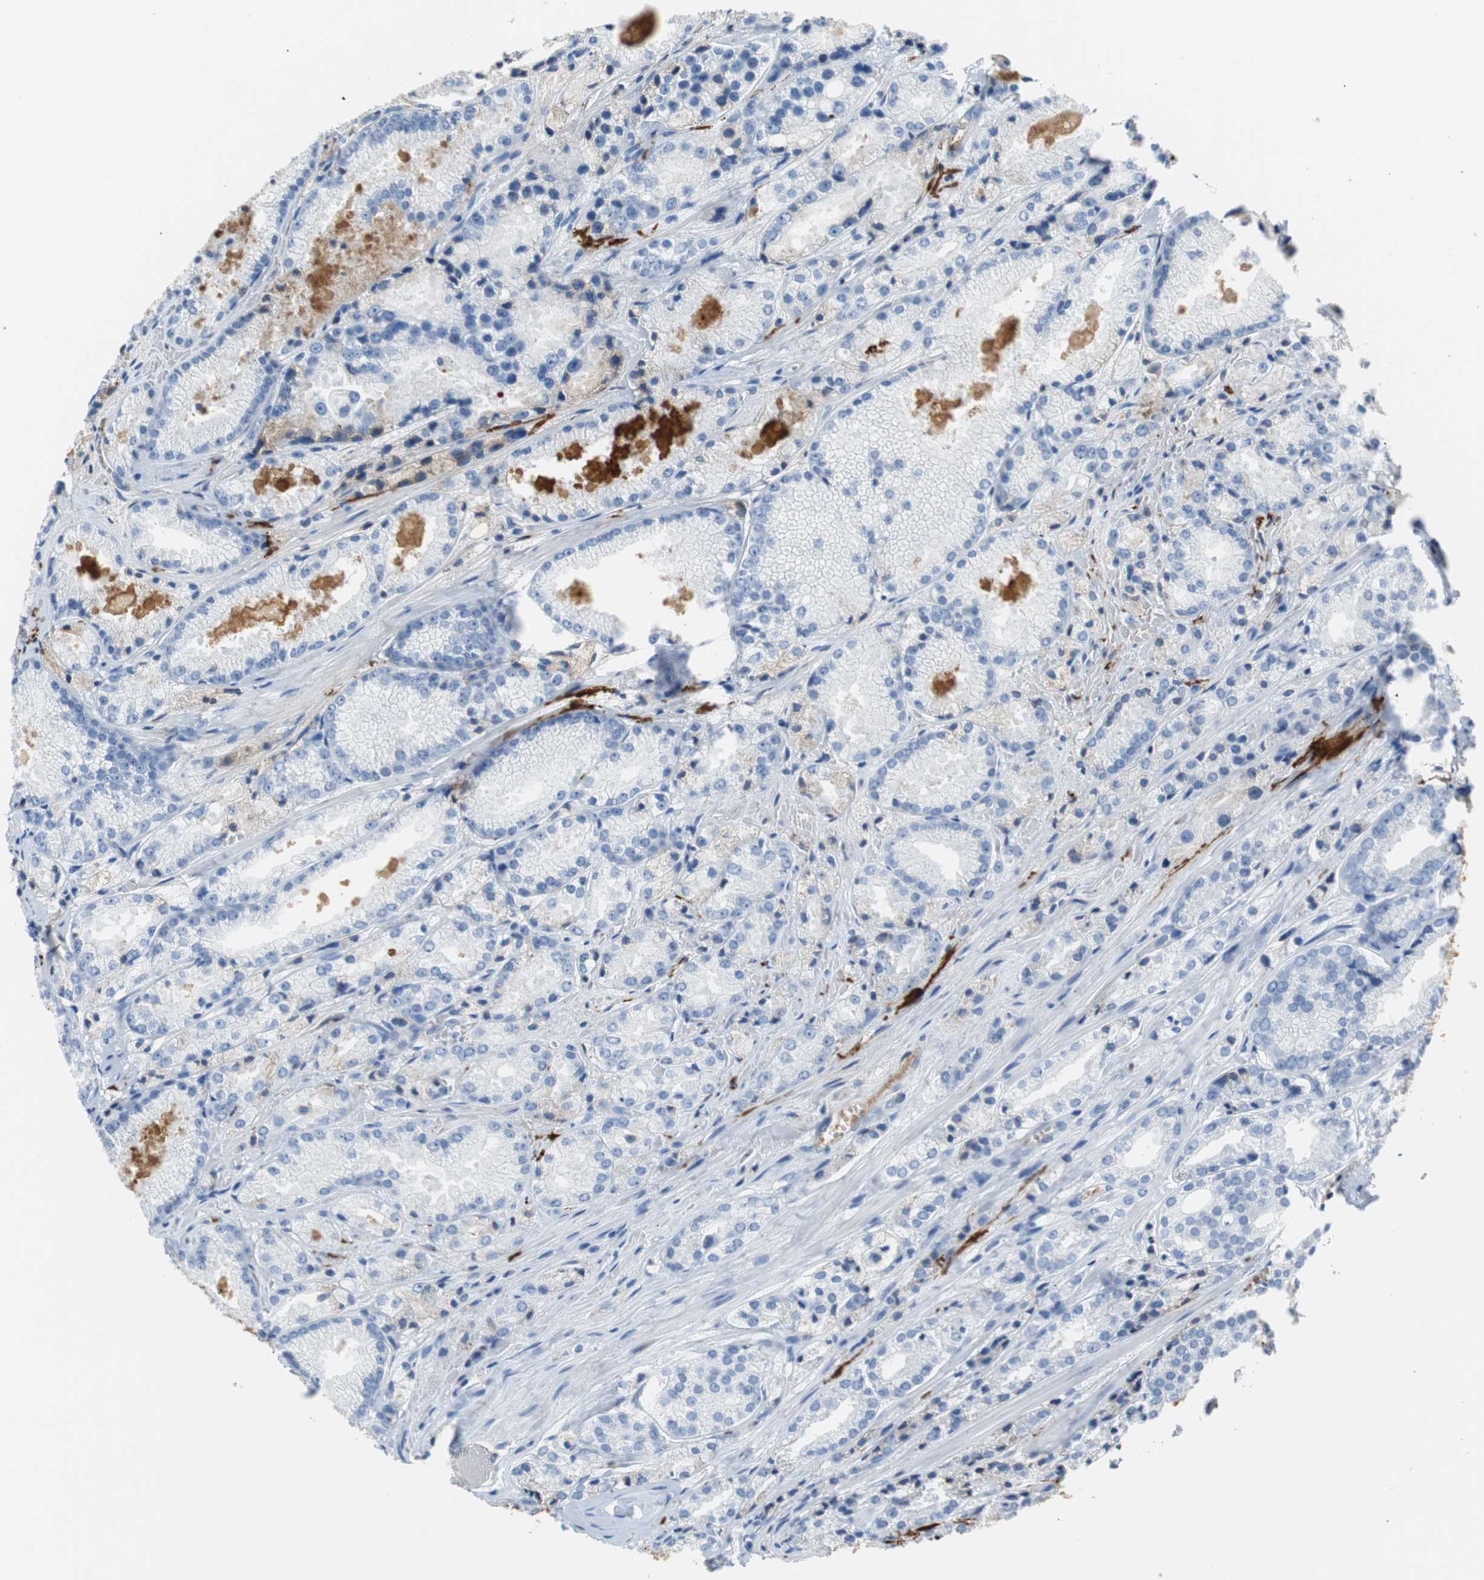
{"staining": {"intensity": "negative", "quantity": "none", "location": "none"}, "tissue": "prostate cancer", "cell_type": "Tumor cells", "image_type": "cancer", "snomed": [{"axis": "morphology", "description": "Adenocarcinoma, Low grade"}, {"axis": "topography", "description": "Prostate"}], "caption": "There is no significant expression in tumor cells of adenocarcinoma (low-grade) (prostate).", "gene": "APCS", "patient": {"sex": "male", "age": 64}}